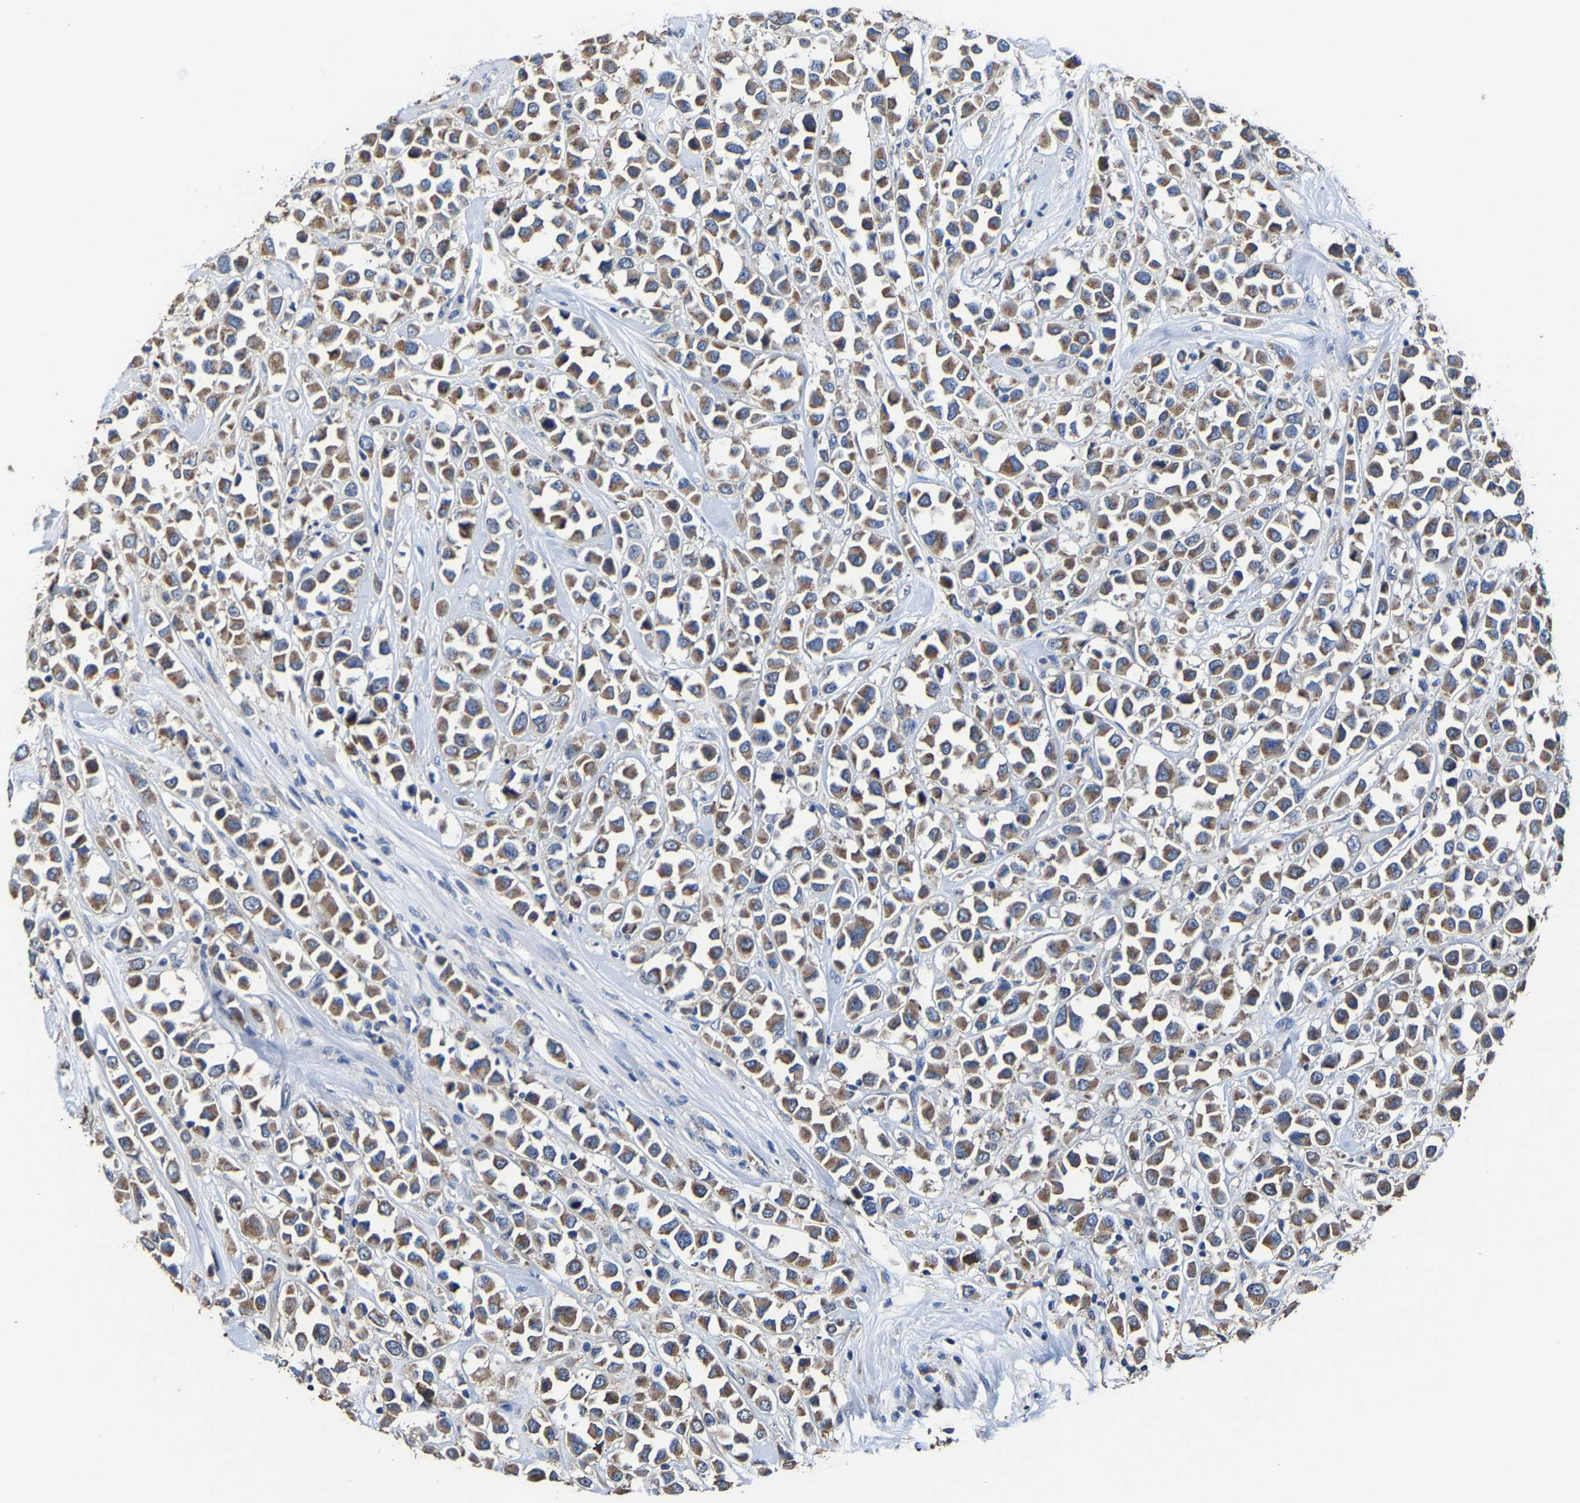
{"staining": {"intensity": "moderate", "quantity": ">75%", "location": "cytoplasmic/membranous"}, "tissue": "breast cancer", "cell_type": "Tumor cells", "image_type": "cancer", "snomed": [{"axis": "morphology", "description": "Duct carcinoma"}, {"axis": "topography", "description": "Breast"}], "caption": "IHC of human intraductal carcinoma (breast) displays medium levels of moderate cytoplasmic/membranous expression in approximately >75% of tumor cells.", "gene": "EBAG9", "patient": {"sex": "female", "age": 61}}